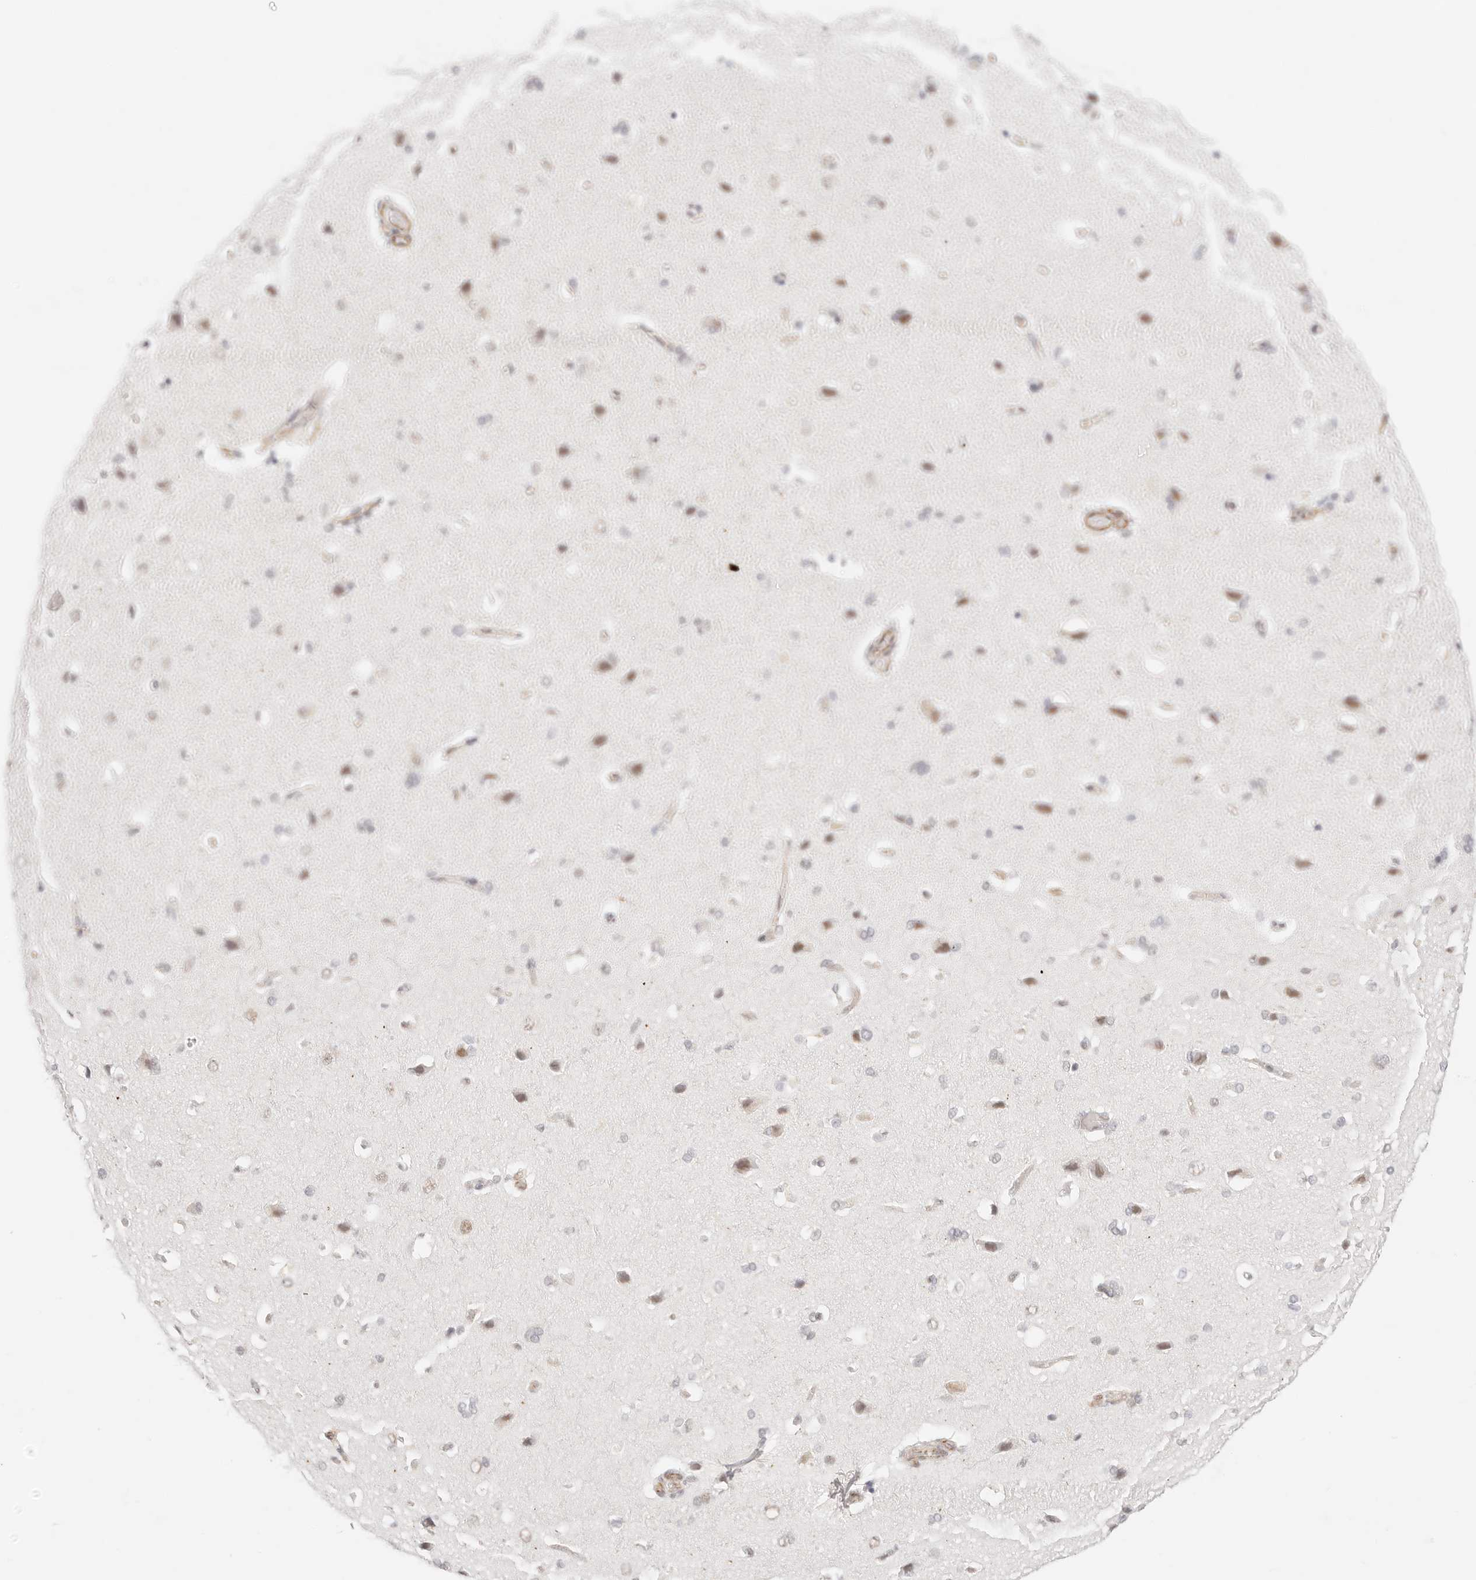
{"staining": {"intensity": "weak", "quantity": ">75%", "location": "cytoplasmic/membranous"}, "tissue": "cerebral cortex", "cell_type": "Endothelial cells", "image_type": "normal", "snomed": [{"axis": "morphology", "description": "Normal tissue, NOS"}, {"axis": "topography", "description": "Cerebral cortex"}], "caption": "IHC of unremarkable human cerebral cortex shows low levels of weak cytoplasmic/membranous expression in approximately >75% of endothelial cells.", "gene": "ZC3H11A", "patient": {"sex": "male", "age": 62}}